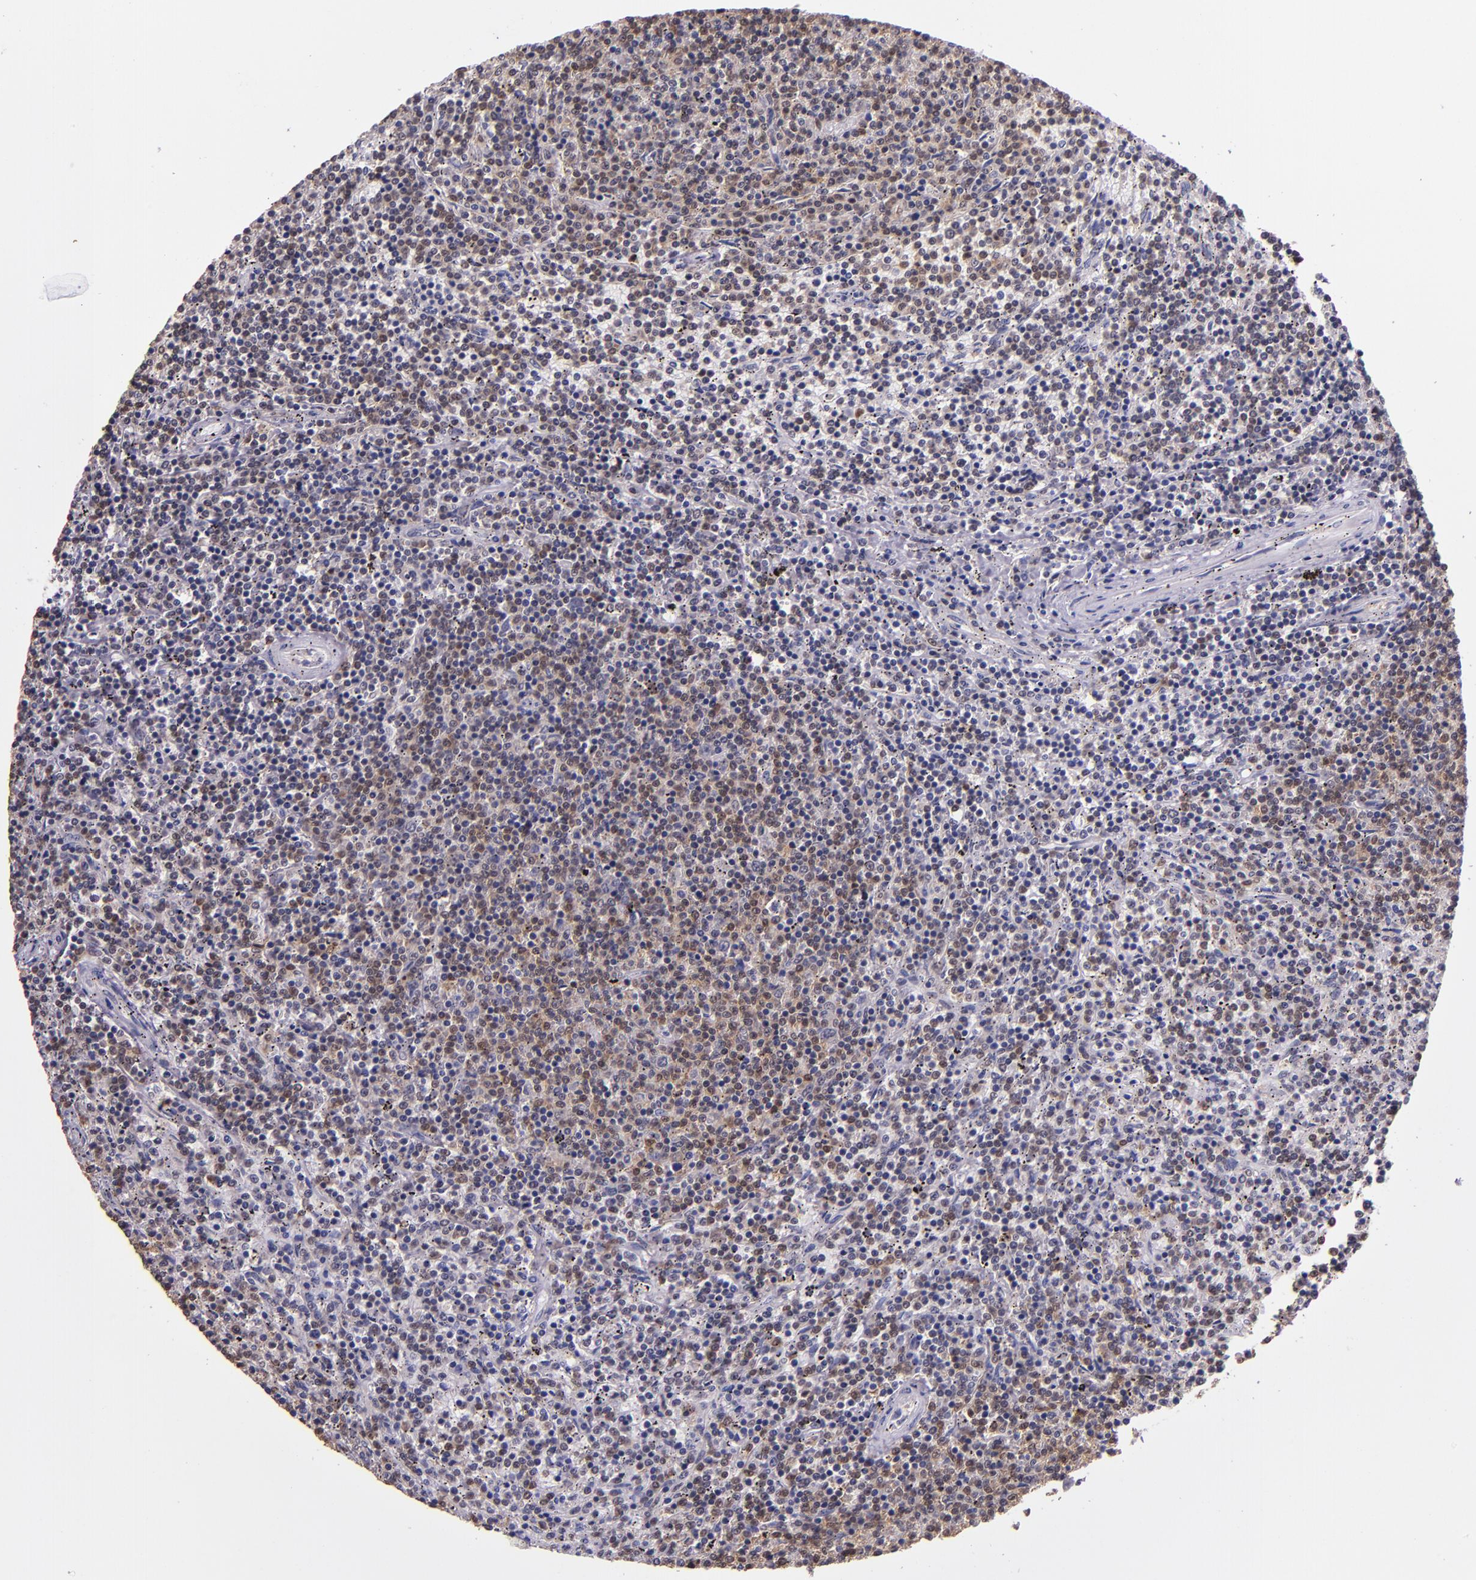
{"staining": {"intensity": "weak", "quantity": "25%-75%", "location": "cytoplasmic/membranous,nuclear"}, "tissue": "lymphoma", "cell_type": "Tumor cells", "image_type": "cancer", "snomed": [{"axis": "morphology", "description": "Malignant lymphoma, non-Hodgkin's type, Low grade"}, {"axis": "topography", "description": "Spleen"}], "caption": "Tumor cells reveal weak cytoplasmic/membranous and nuclear positivity in approximately 25%-75% of cells in lymphoma. (DAB (3,3'-diaminobenzidine) = brown stain, brightfield microscopy at high magnification).", "gene": "STAT6", "patient": {"sex": "female", "age": 50}}